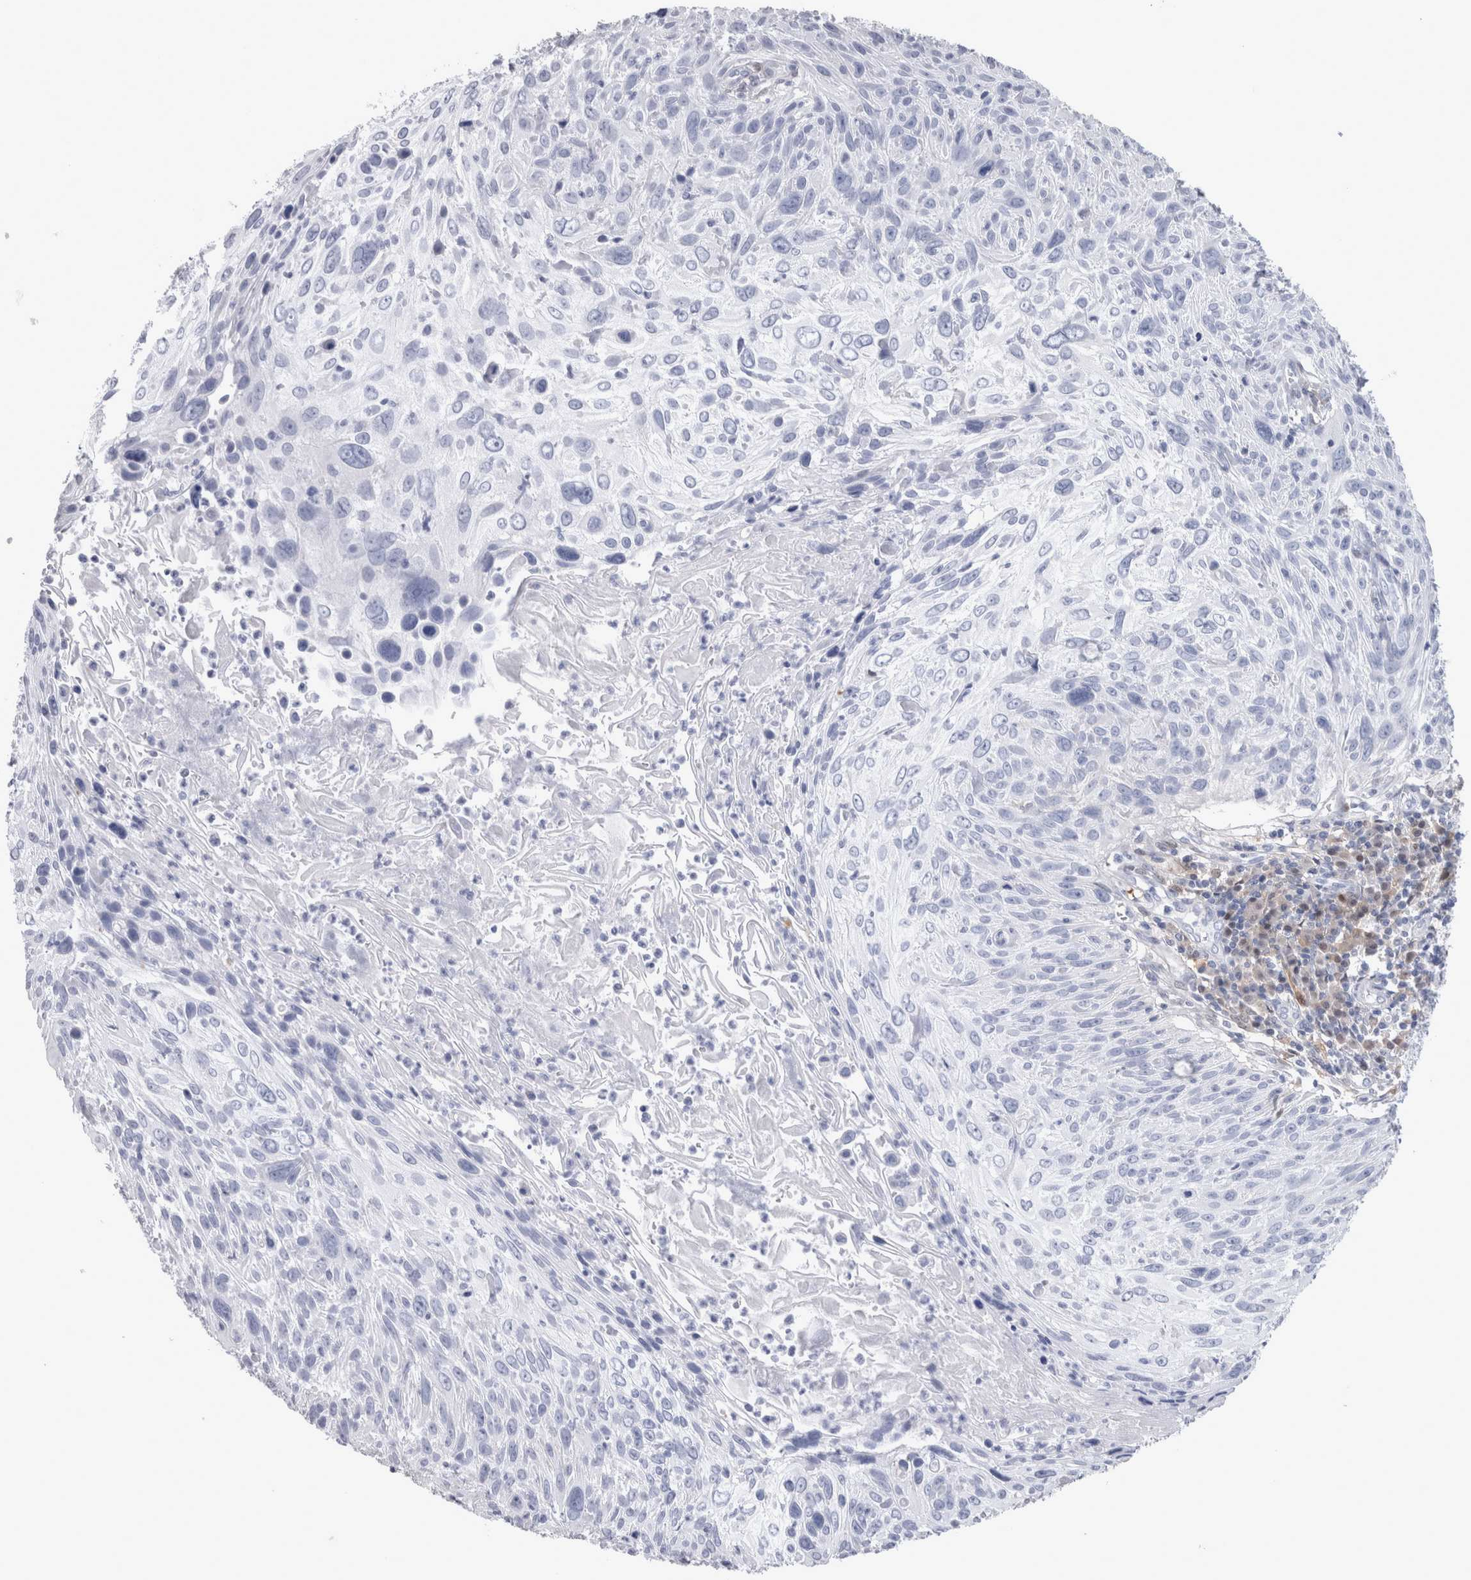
{"staining": {"intensity": "negative", "quantity": "none", "location": "none"}, "tissue": "cervical cancer", "cell_type": "Tumor cells", "image_type": "cancer", "snomed": [{"axis": "morphology", "description": "Squamous cell carcinoma, NOS"}, {"axis": "topography", "description": "Cervix"}], "caption": "There is no significant staining in tumor cells of cervical cancer. (DAB (3,3'-diaminobenzidine) immunohistochemistry (IHC) visualized using brightfield microscopy, high magnification).", "gene": "CA8", "patient": {"sex": "female", "age": 51}}